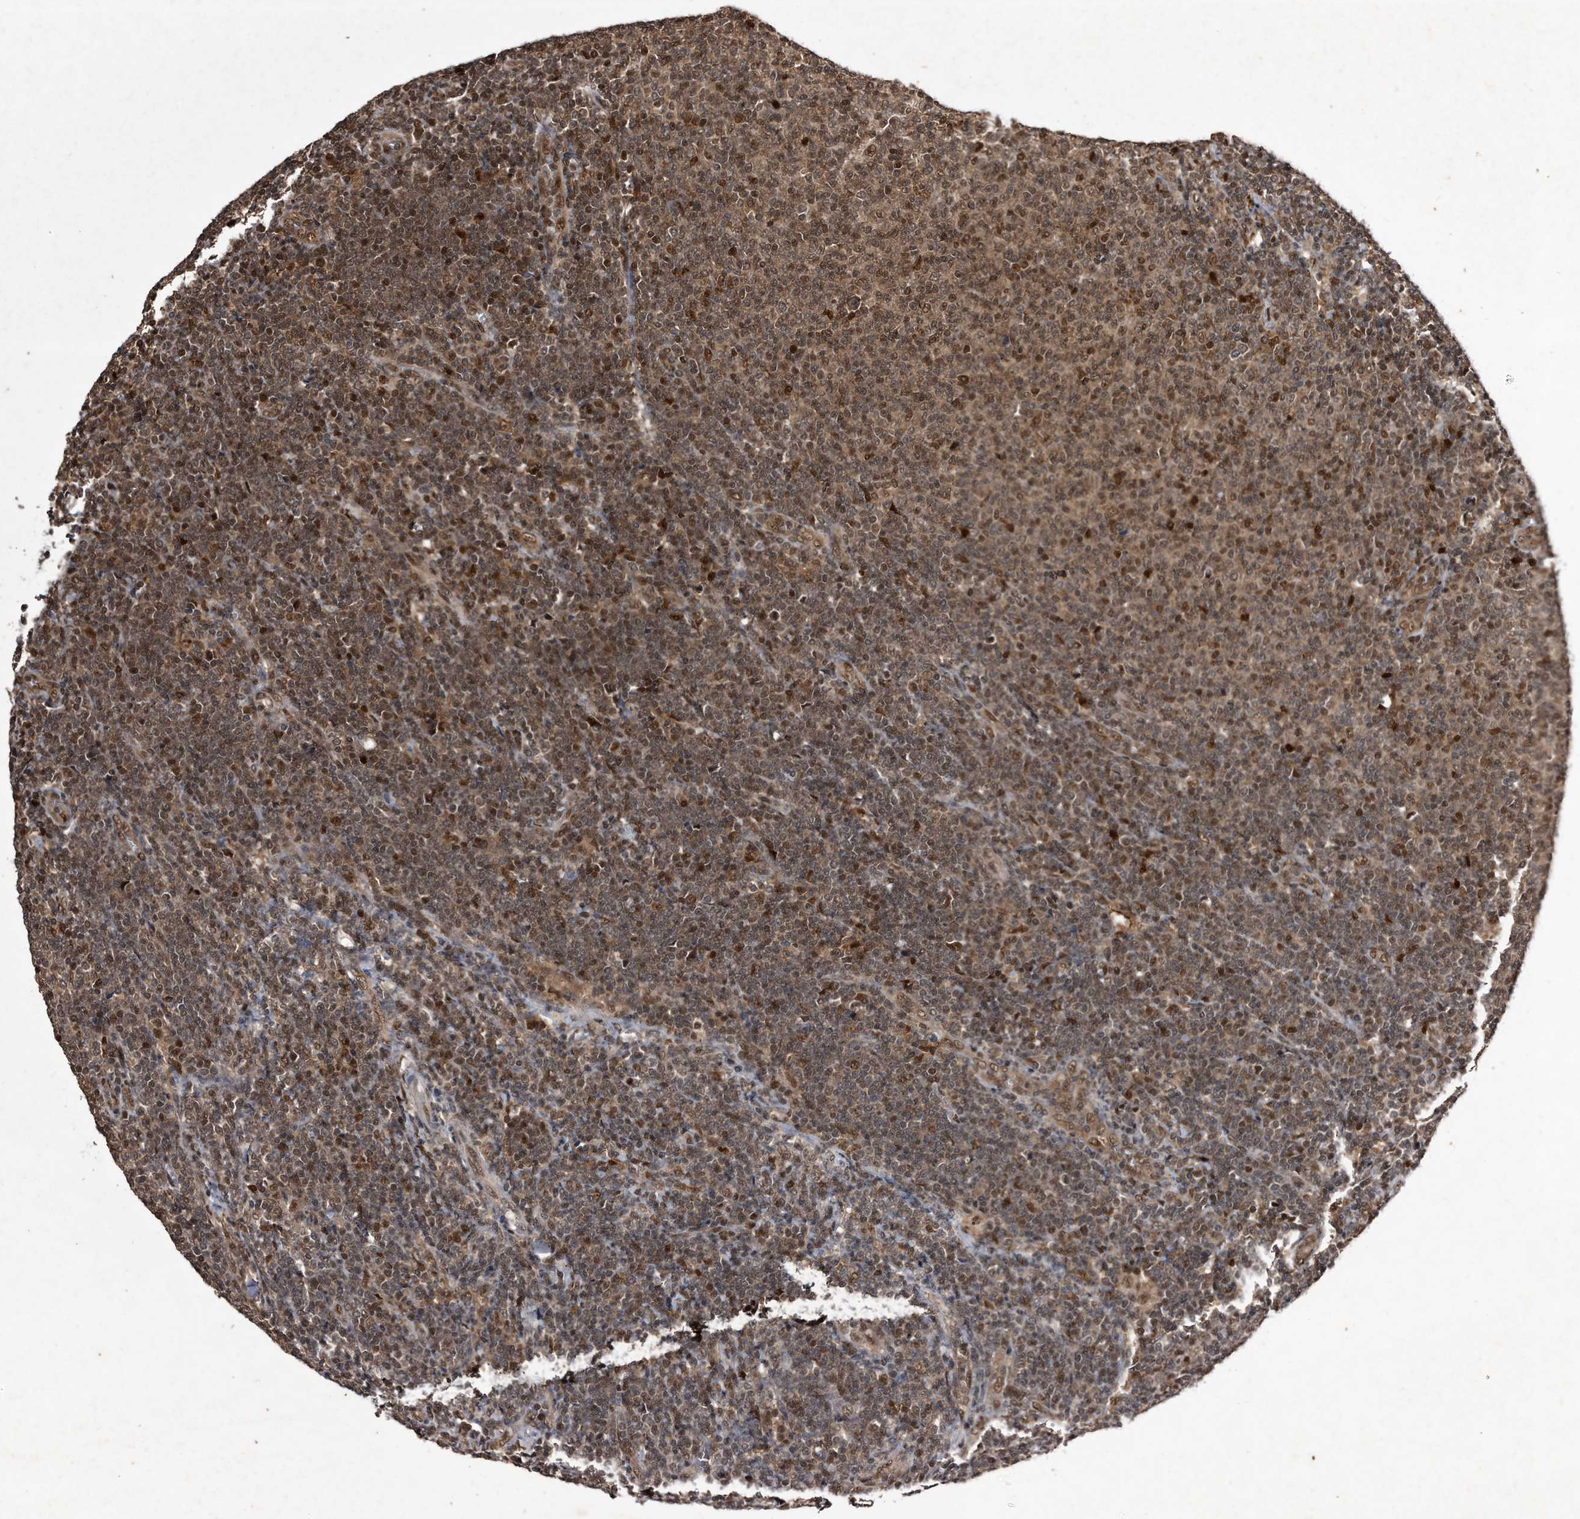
{"staining": {"intensity": "moderate", "quantity": "25%-75%", "location": "nuclear"}, "tissue": "lymphoma", "cell_type": "Tumor cells", "image_type": "cancer", "snomed": [{"axis": "morphology", "description": "Malignant lymphoma, non-Hodgkin's type, Low grade"}, {"axis": "topography", "description": "Lymph node"}], "caption": "There is medium levels of moderate nuclear staining in tumor cells of lymphoma, as demonstrated by immunohistochemical staining (brown color).", "gene": "RAD23B", "patient": {"sex": "male", "age": 66}}